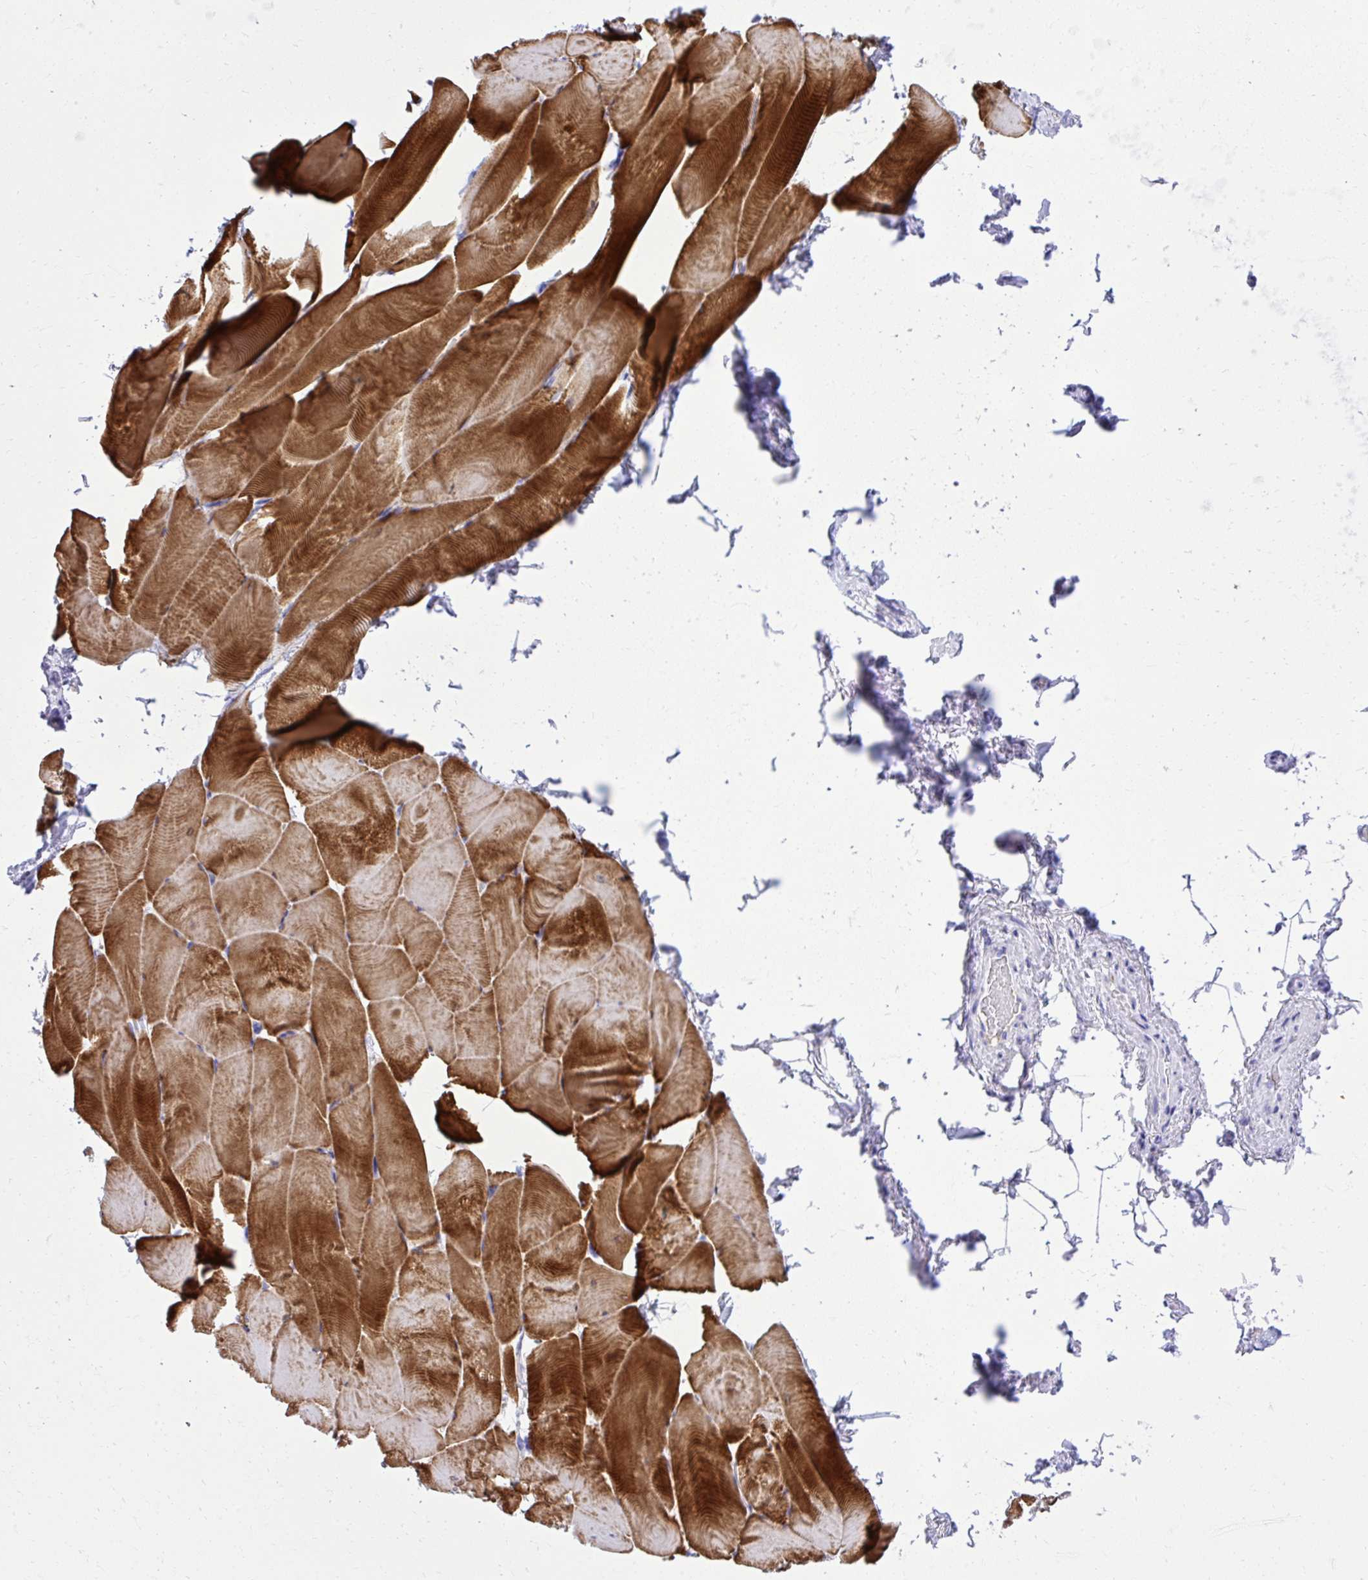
{"staining": {"intensity": "strong", "quantity": "25%-75%", "location": "cytoplasmic/membranous"}, "tissue": "skeletal muscle", "cell_type": "Myocytes", "image_type": "normal", "snomed": [{"axis": "morphology", "description": "Normal tissue, NOS"}, {"axis": "topography", "description": "Skeletal muscle"}], "caption": "Protein positivity by IHC demonstrates strong cytoplasmic/membranous positivity in about 25%-75% of myocytes in benign skeletal muscle. Using DAB (brown) and hematoxylin (blue) stains, captured at high magnification using brightfield microscopy.", "gene": "ST6GALNAC3", "patient": {"sex": "female", "age": 64}}